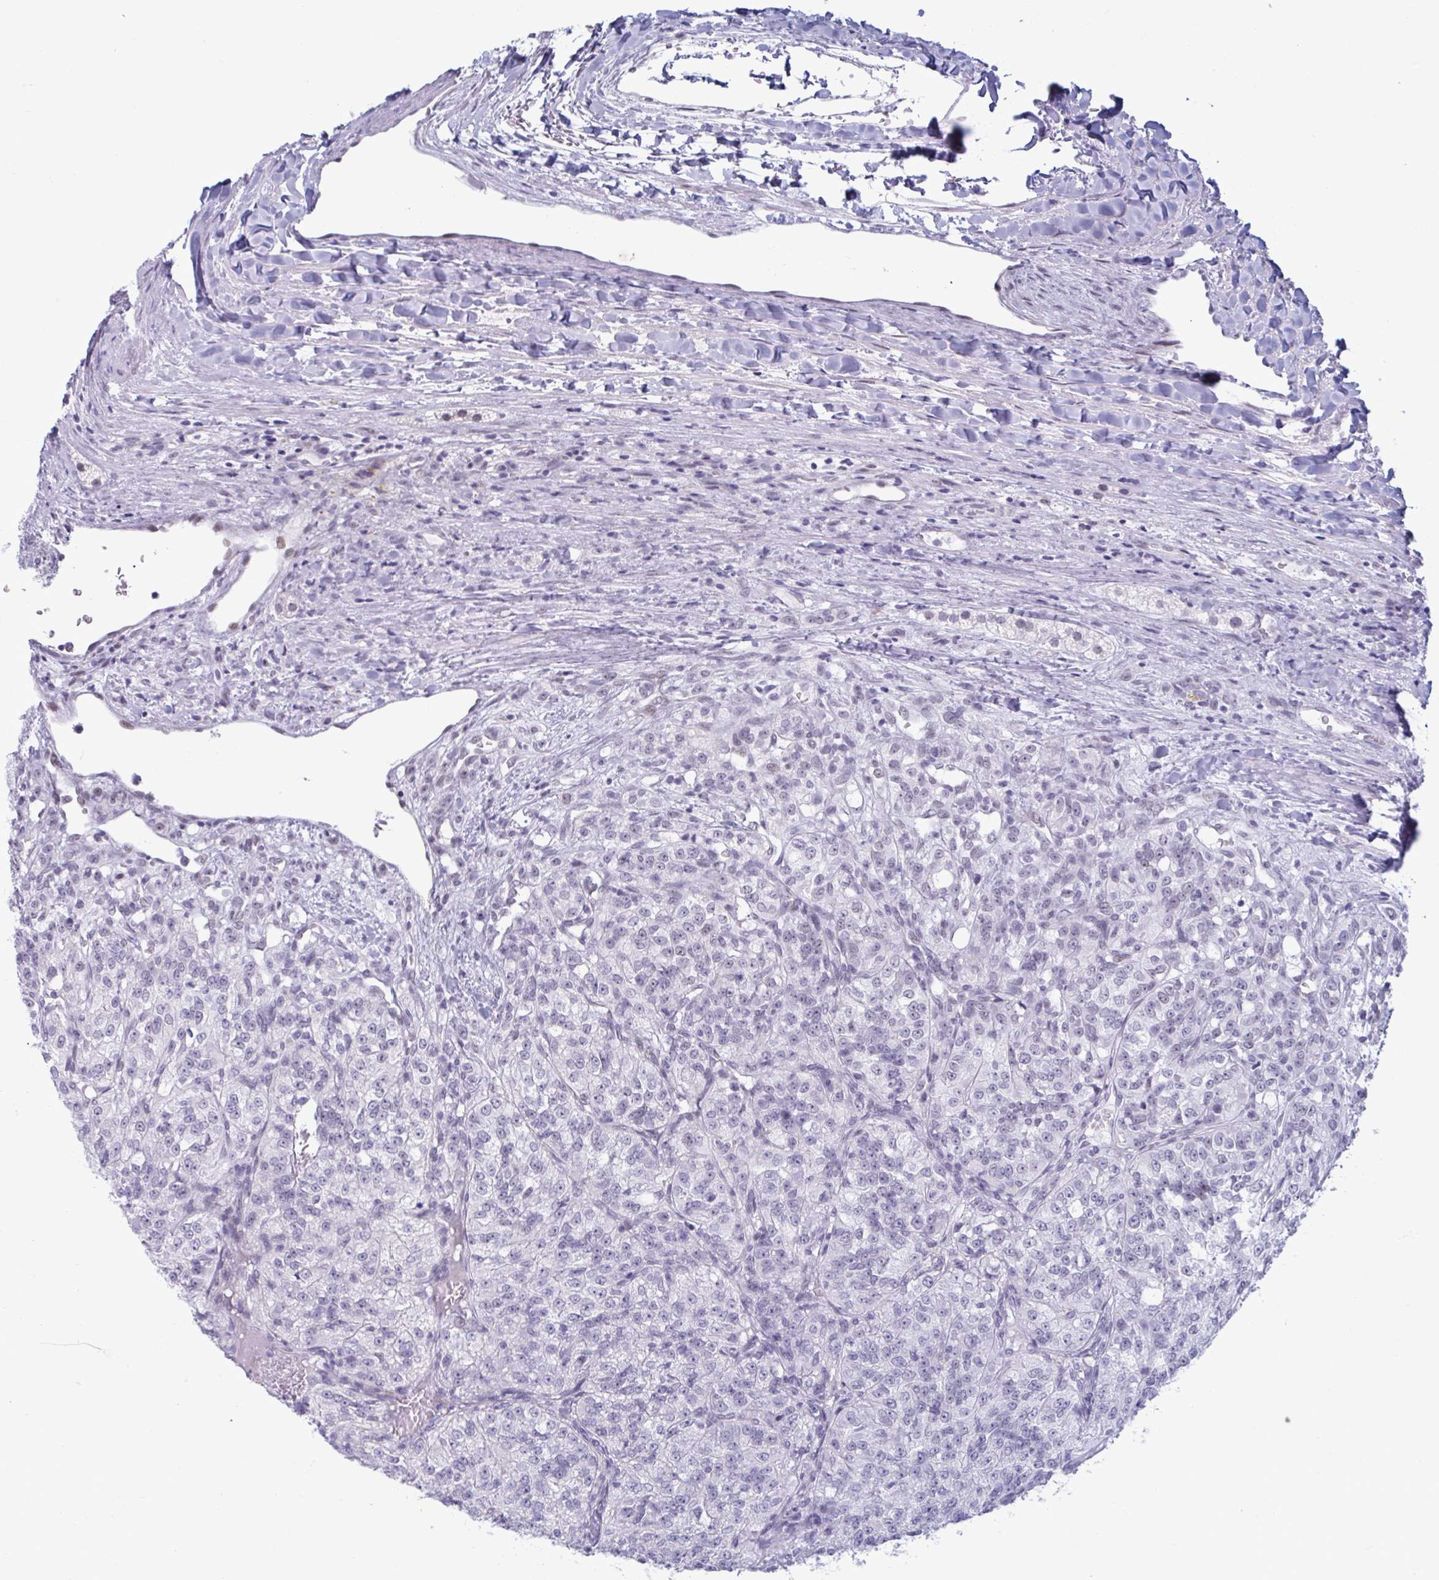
{"staining": {"intensity": "negative", "quantity": "none", "location": "none"}, "tissue": "renal cancer", "cell_type": "Tumor cells", "image_type": "cancer", "snomed": [{"axis": "morphology", "description": "Adenocarcinoma, NOS"}, {"axis": "topography", "description": "Kidney"}], "caption": "A micrograph of renal cancer (adenocarcinoma) stained for a protein reveals no brown staining in tumor cells.", "gene": "MSMB", "patient": {"sex": "female", "age": 63}}